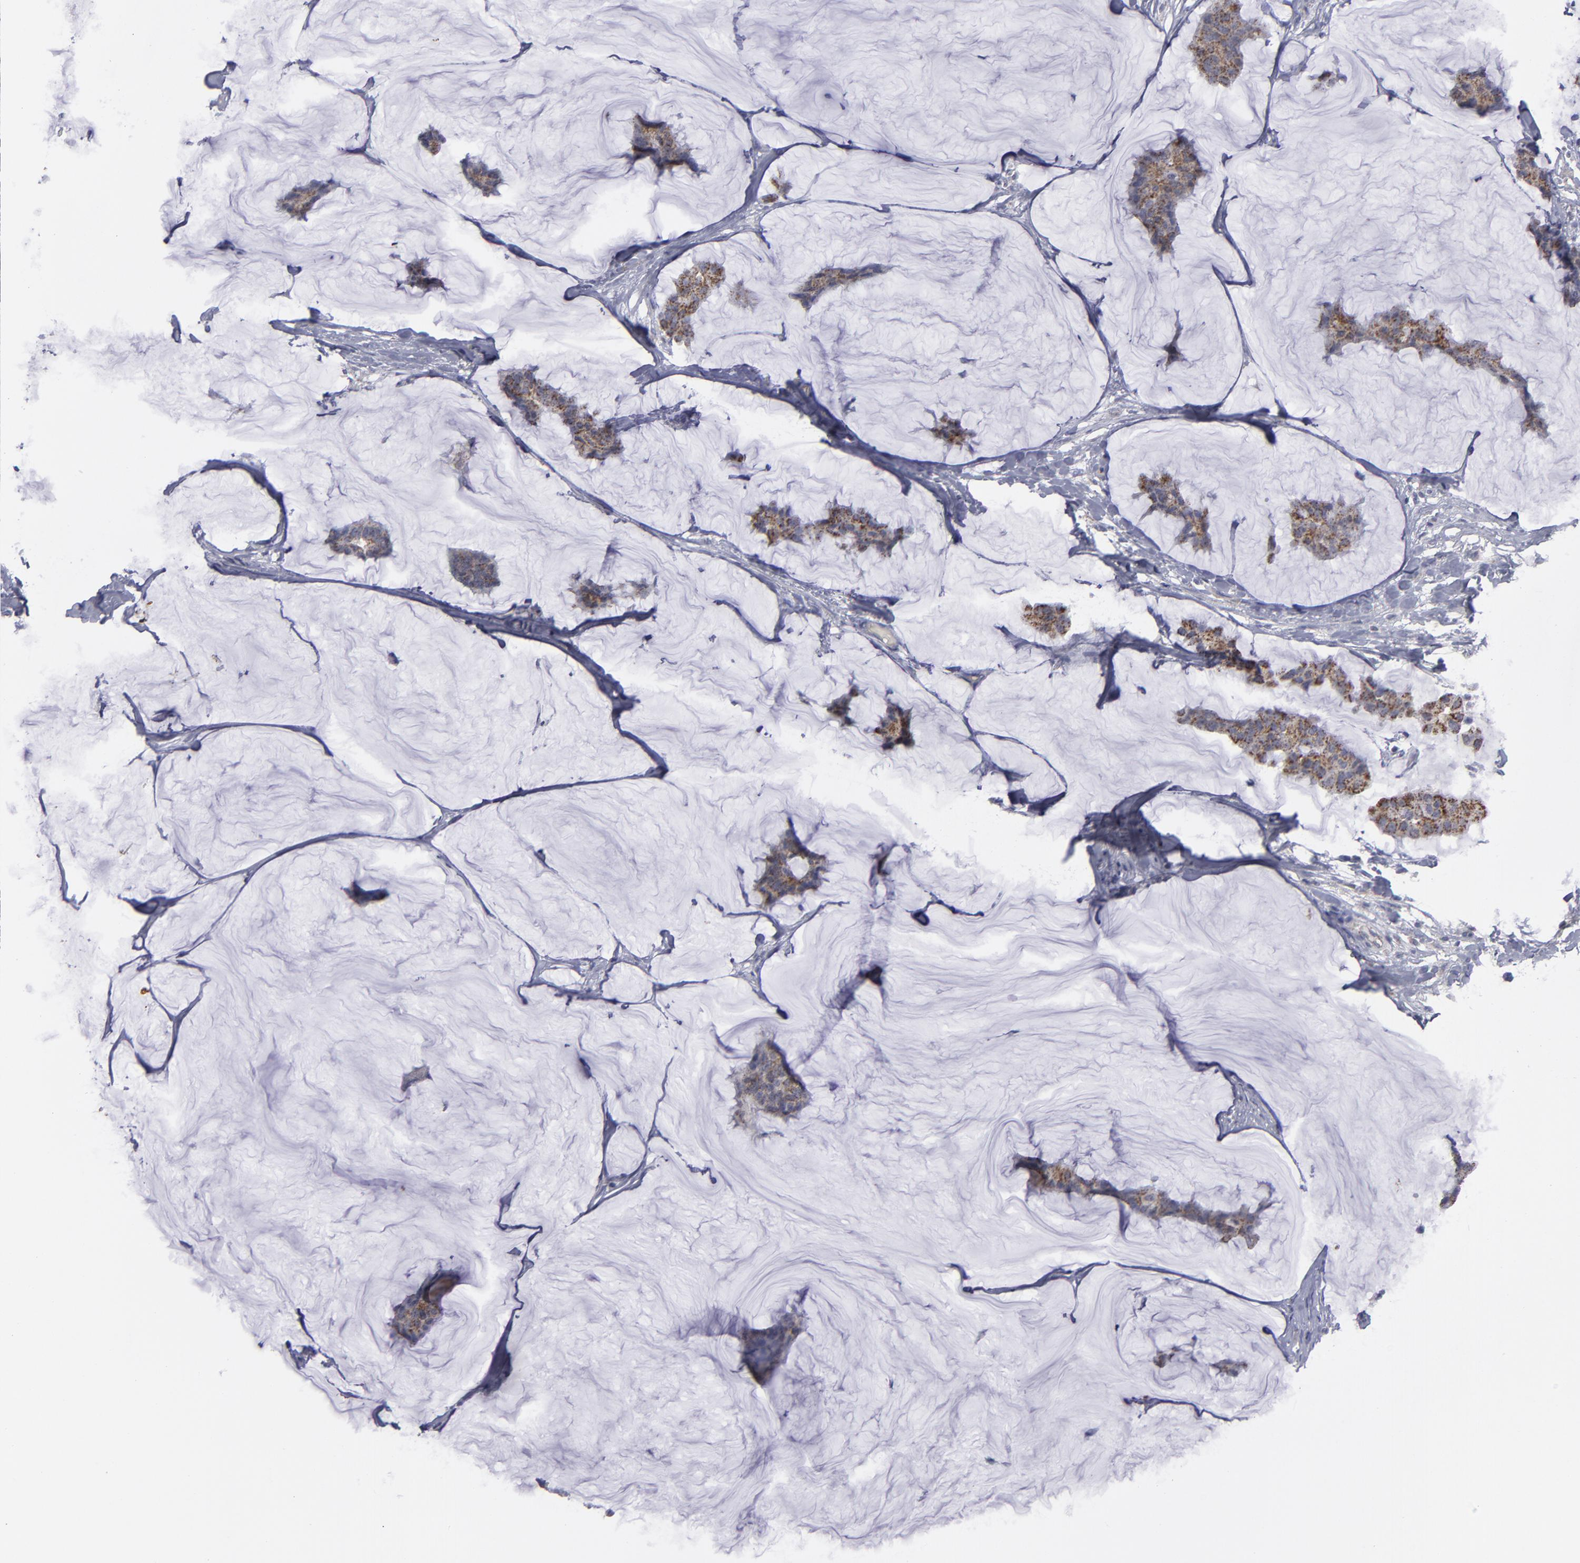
{"staining": {"intensity": "strong", "quantity": ">75%", "location": "cytoplasmic/membranous"}, "tissue": "breast cancer", "cell_type": "Tumor cells", "image_type": "cancer", "snomed": [{"axis": "morphology", "description": "Duct carcinoma"}, {"axis": "topography", "description": "Breast"}], "caption": "Approximately >75% of tumor cells in human breast infiltrating ductal carcinoma show strong cytoplasmic/membranous protein expression as visualized by brown immunohistochemical staining.", "gene": "MYOM2", "patient": {"sex": "female", "age": 93}}